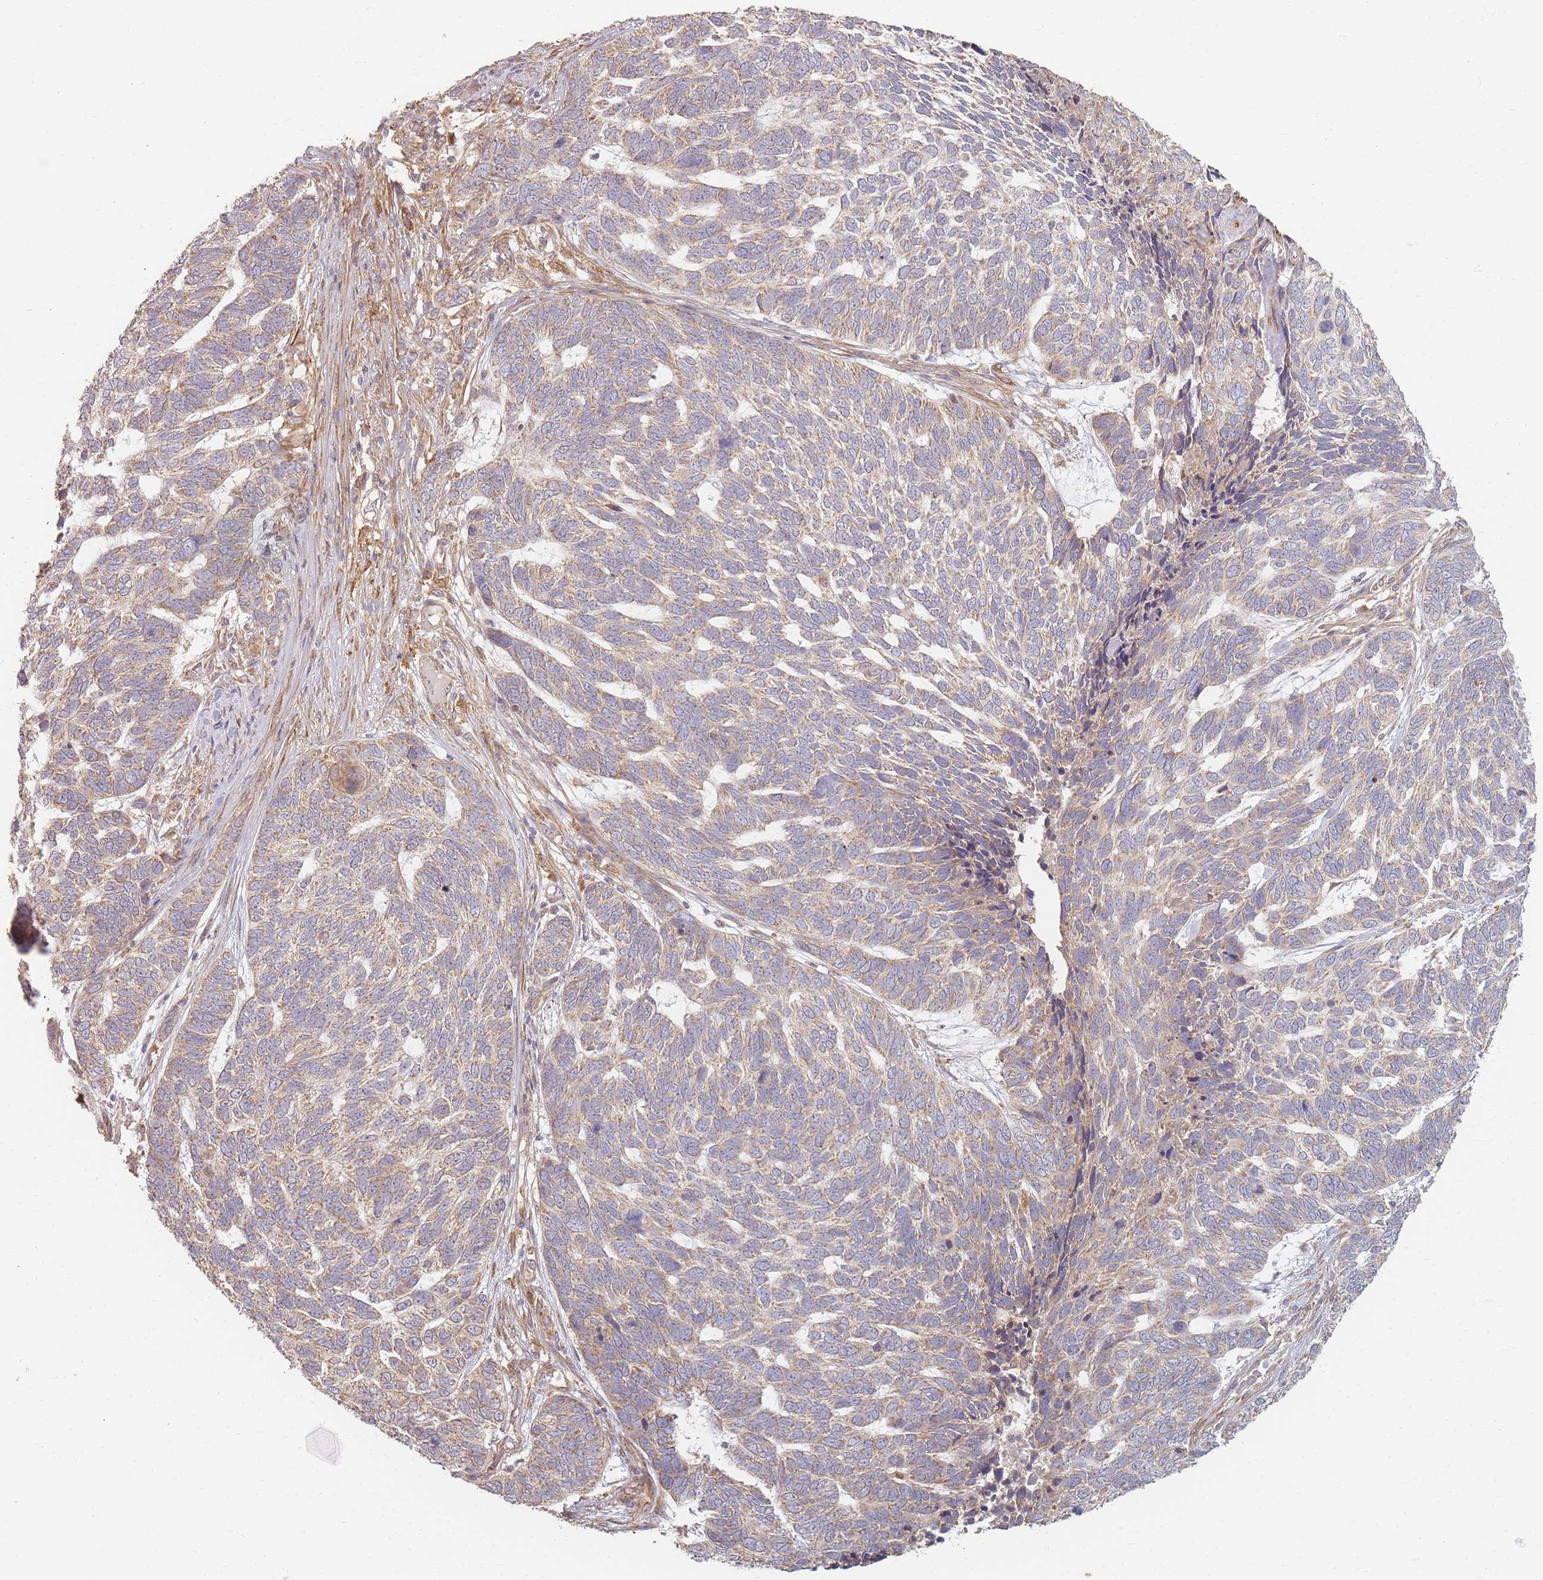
{"staining": {"intensity": "weak", "quantity": ">75%", "location": "cytoplasmic/membranous"}, "tissue": "skin cancer", "cell_type": "Tumor cells", "image_type": "cancer", "snomed": [{"axis": "morphology", "description": "Basal cell carcinoma"}, {"axis": "topography", "description": "Skin"}], "caption": "Skin cancer (basal cell carcinoma) stained for a protein (brown) shows weak cytoplasmic/membranous positive staining in approximately >75% of tumor cells.", "gene": "MRPS6", "patient": {"sex": "female", "age": 65}}